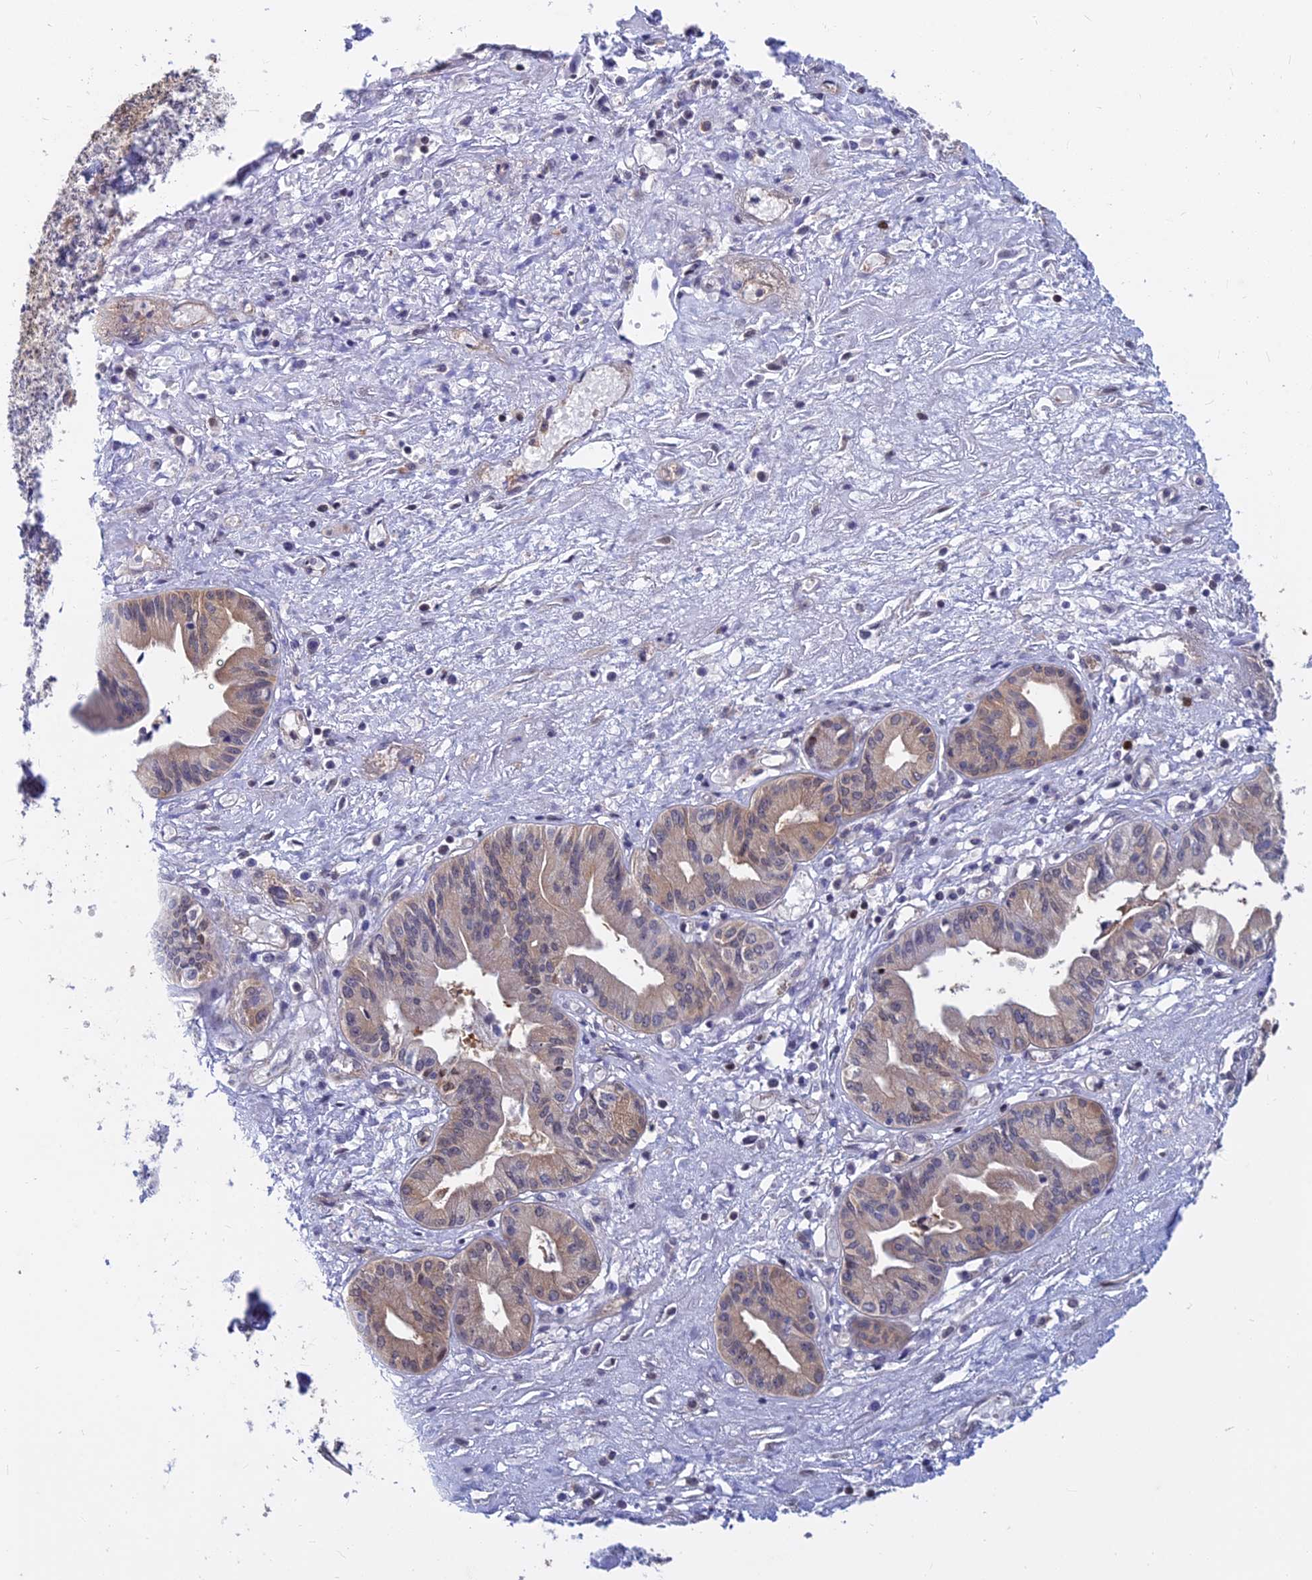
{"staining": {"intensity": "weak", "quantity": "25%-75%", "location": "cytoplasmic/membranous"}, "tissue": "pancreatic cancer", "cell_type": "Tumor cells", "image_type": "cancer", "snomed": [{"axis": "morphology", "description": "Adenocarcinoma, NOS"}, {"axis": "topography", "description": "Pancreas"}], "caption": "A histopathology image showing weak cytoplasmic/membranous expression in about 25%-75% of tumor cells in pancreatic cancer, as visualized by brown immunohistochemical staining.", "gene": "B3GALT4", "patient": {"sex": "female", "age": 50}}